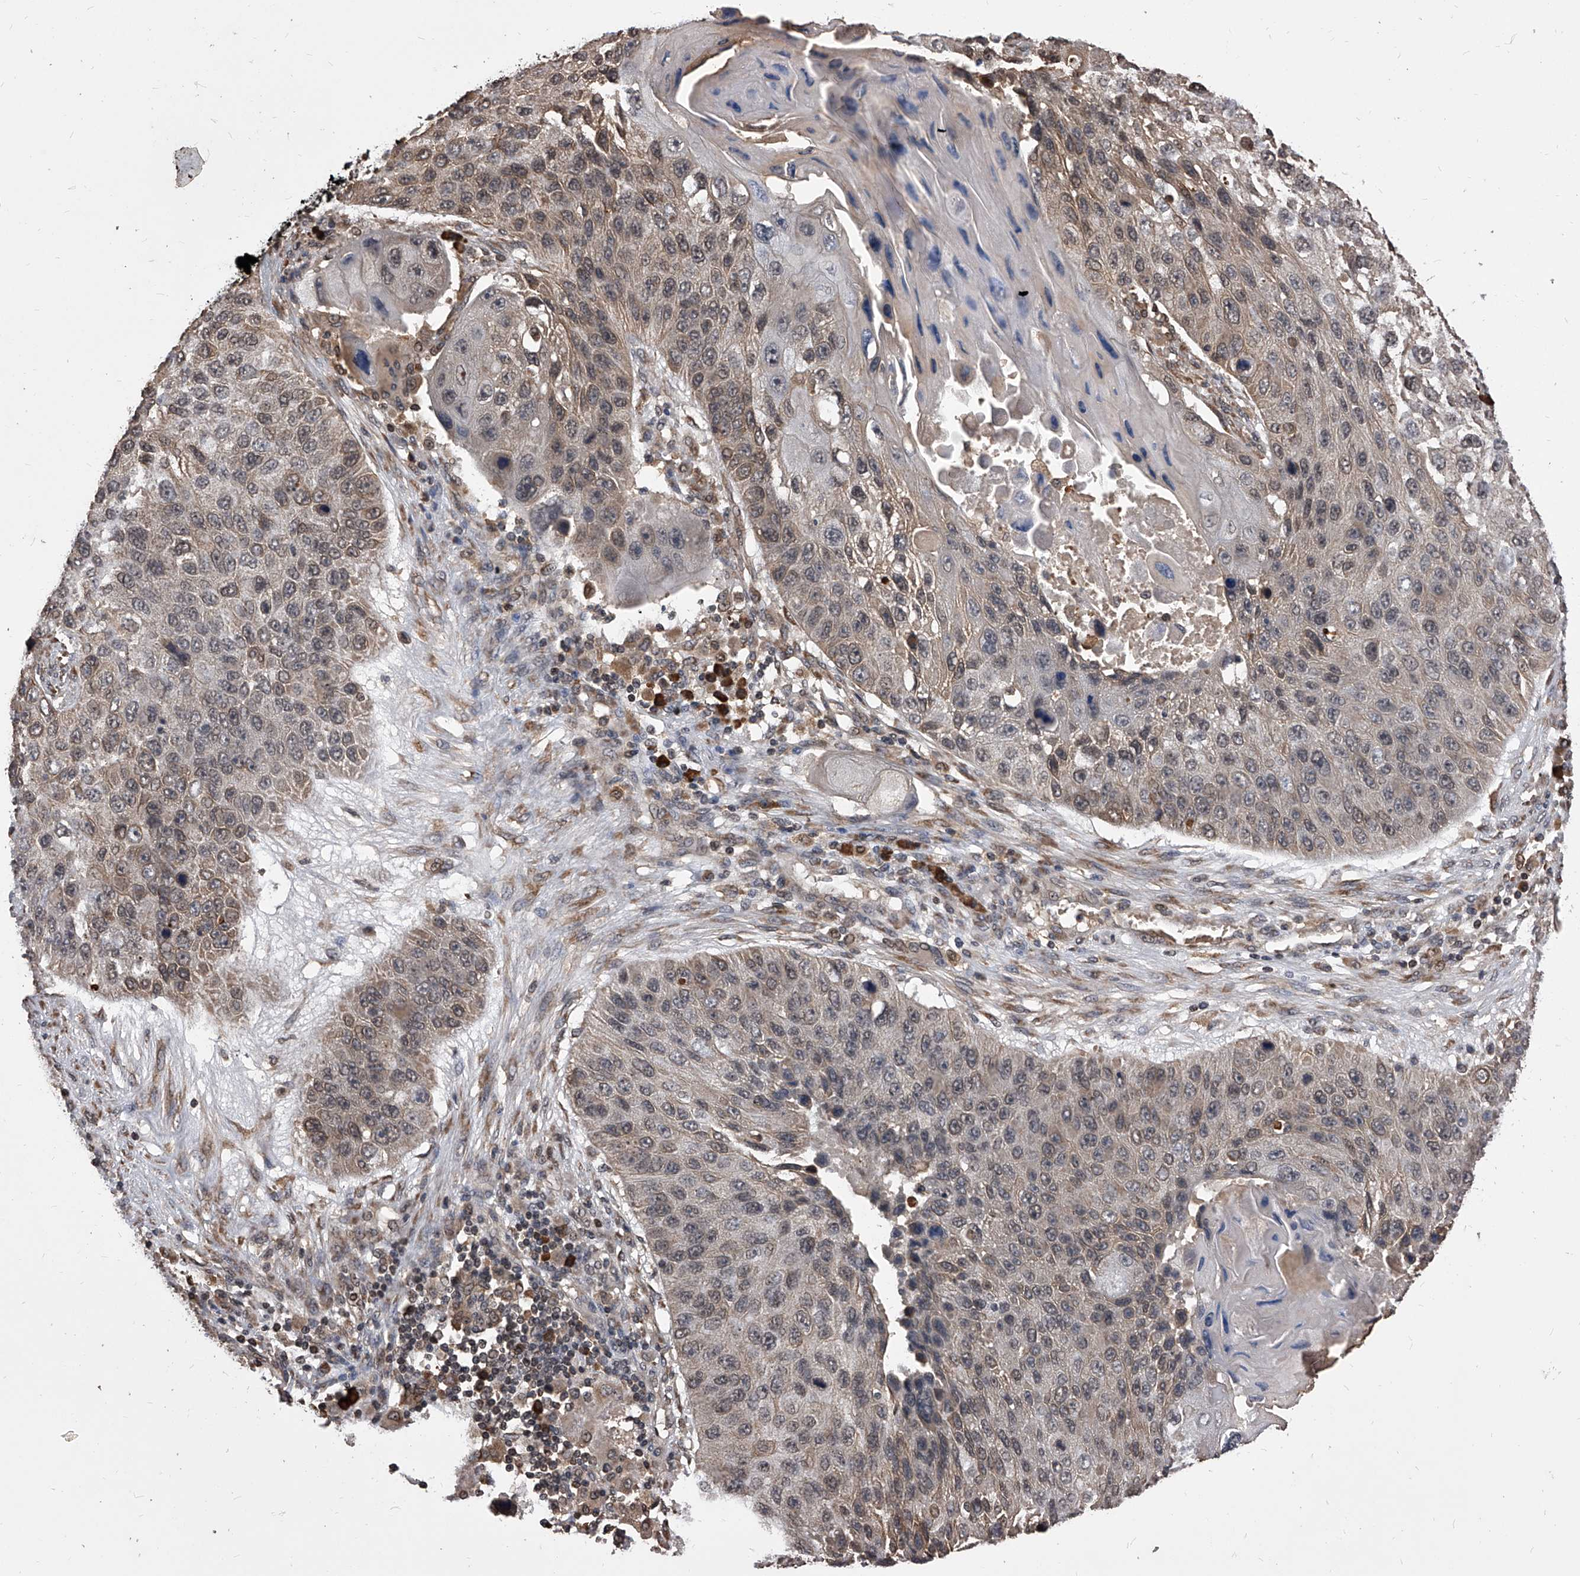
{"staining": {"intensity": "weak", "quantity": ">75%", "location": "cytoplasmic/membranous,nuclear"}, "tissue": "lung cancer", "cell_type": "Tumor cells", "image_type": "cancer", "snomed": [{"axis": "morphology", "description": "Squamous cell carcinoma, NOS"}, {"axis": "topography", "description": "Lung"}], "caption": "Immunohistochemical staining of lung squamous cell carcinoma exhibits low levels of weak cytoplasmic/membranous and nuclear protein expression in approximately >75% of tumor cells.", "gene": "ID1", "patient": {"sex": "male", "age": 61}}